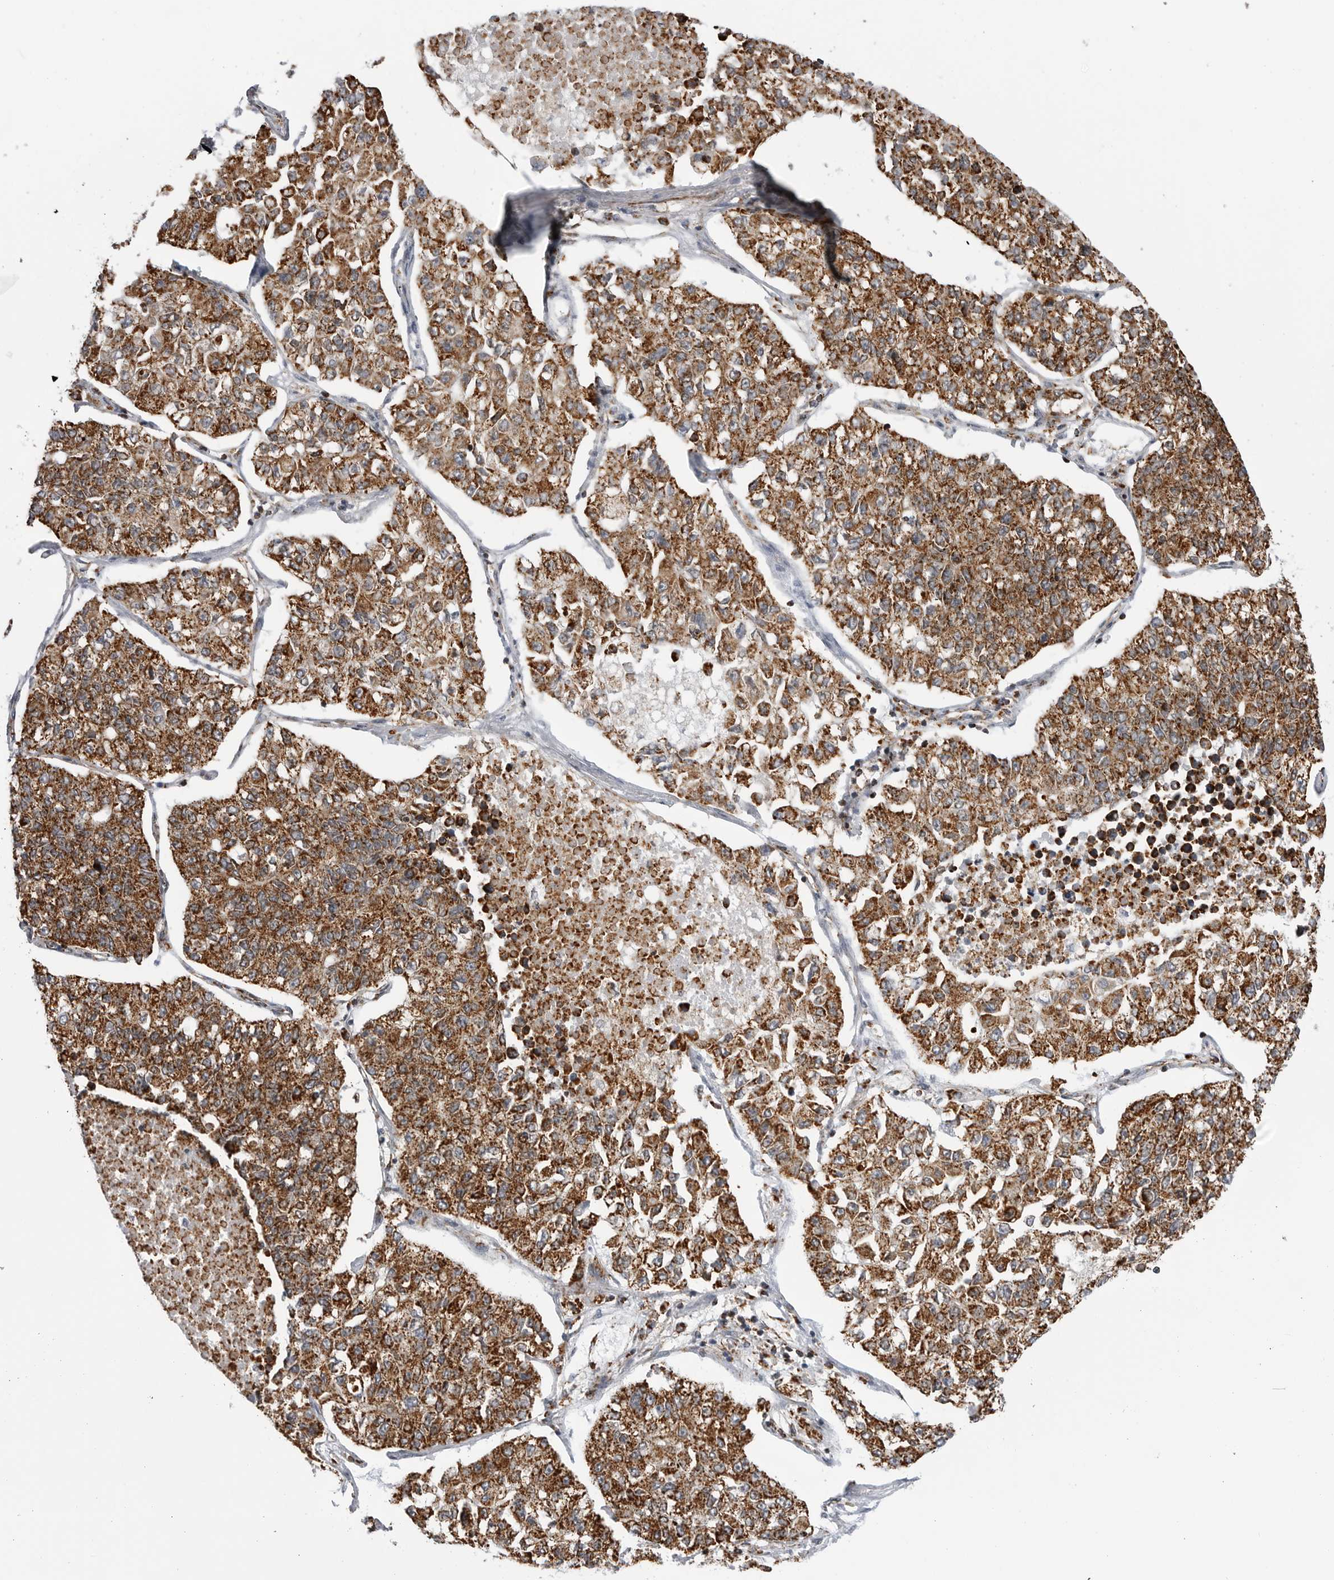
{"staining": {"intensity": "strong", "quantity": ">75%", "location": "cytoplasmic/membranous"}, "tissue": "lung cancer", "cell_type": "Tumor cells", "image_type": "cancer", "snomed": [{"axis": "morphology", "description": "Adenocarcinoma, NOS"}, {"axis": "topography", "description": "Lung"}], "caption": "Tumor cells reveal high levels of strong cytoplasmic/membranous positivity in about >75% of cells in human adenocarcinoma (lung). (DAB IHC with brightfield microscopy, high magnification).", "gene": "COX5A", "patient": {"sex": "male", "age": 49}}